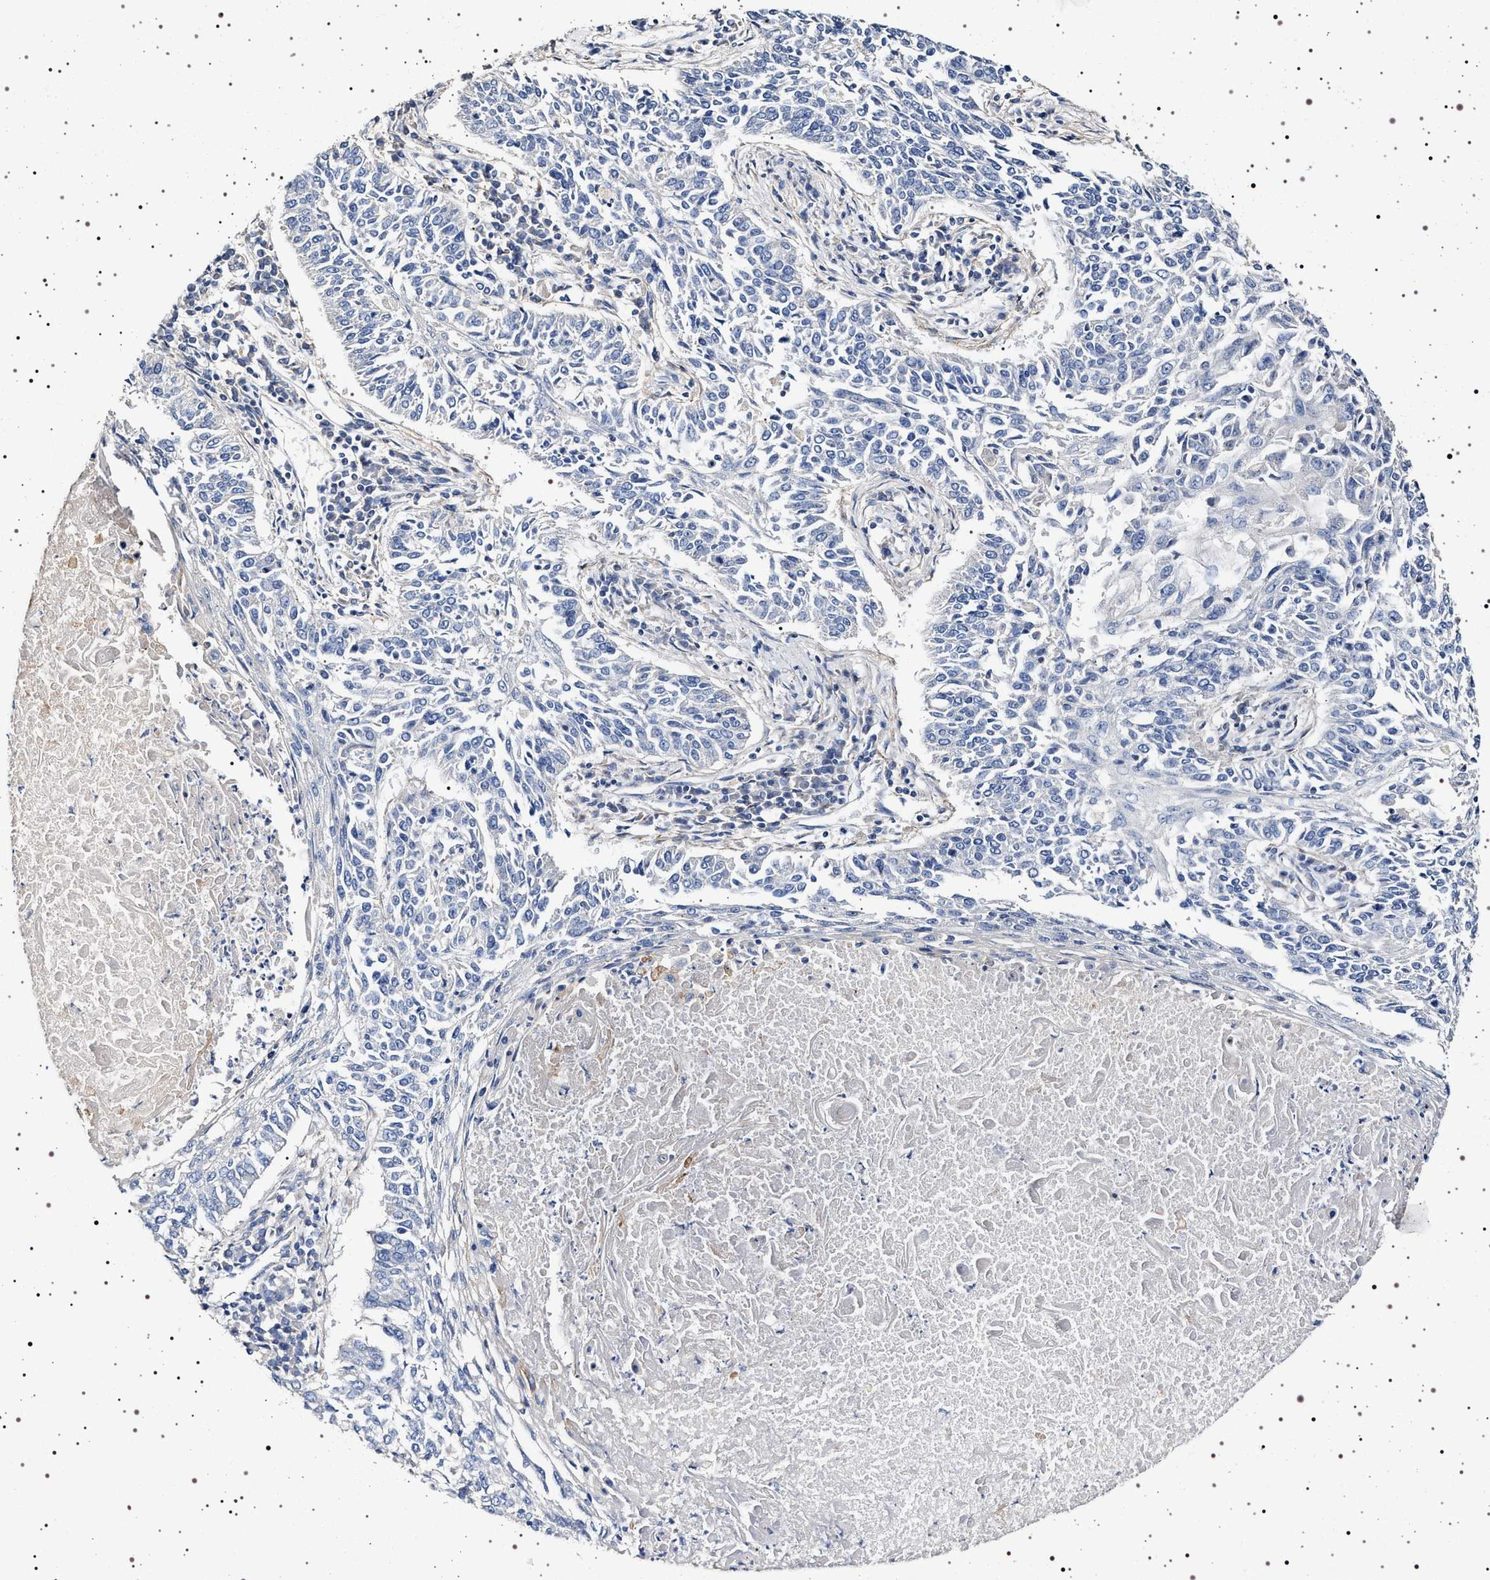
{"staining": {"intensity": "negative", "quantity": "none", "location": "none"}, "tissue": "lung cancer", "cell_type": "Tumor cells", "image_type": "cancer", "snomed": [{"axis": "morphology", "description": "Normal tissue, NOS"}, {"axis": "morphology", "description": "Squamous cell carcinoma, NOS"}, {"axis": "topography", "description": "Cartilage tissue"}, {"axis": "topography", "description": "Bronchus"}, {"axis": "topography", "description": "Lung"}], "caption": "Protein analysis of lung squamous cell carcinoma reveals no significant positivity in tumor cells.", "gene": "NAALADL2", "patient": {"sex": "female", "age": 49}}